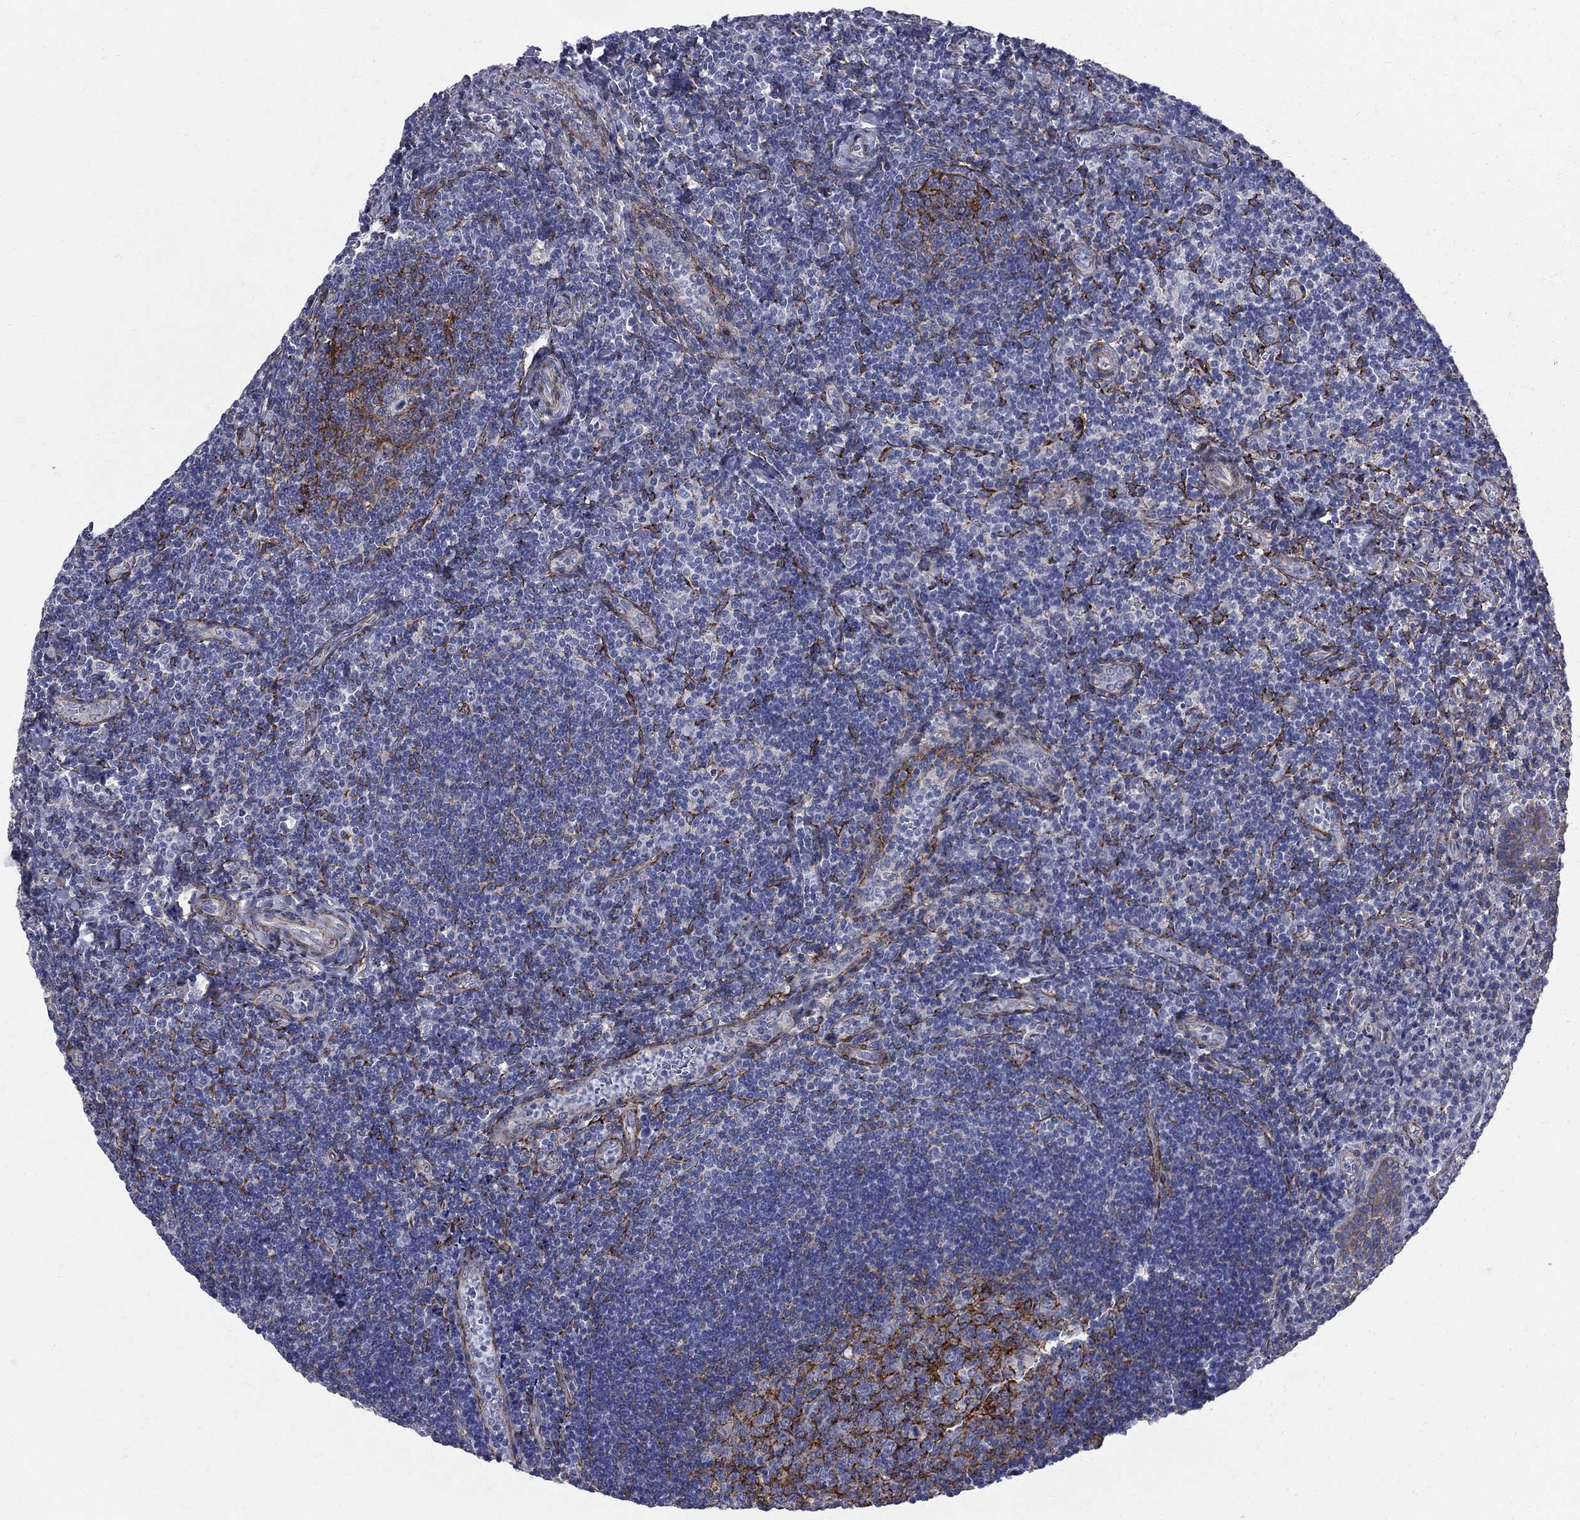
{"staining": {"intensity": "strong", "quantity": "<25%", "location": "cytoplasmic/membranous"}, "tissue": "tonsil", "cell_type": "Germinal center cells", "image_type": "normal", "snomed": [{"axis": "morphology", "description": "Normal tissue, NOS"}, {"axis": "morphology", "description": "Inflammation, NOS"}, {"axis": "topography", "description": "Tonsil"}], "caption": "Tonsil was stained to show a protein in brown. There is medium levels of strong cytoplasmic/membranous expression in about <25% of germinal center cells.", "gene": "SEPTIN8", "patient": {"sex": "female", "age": 31}}